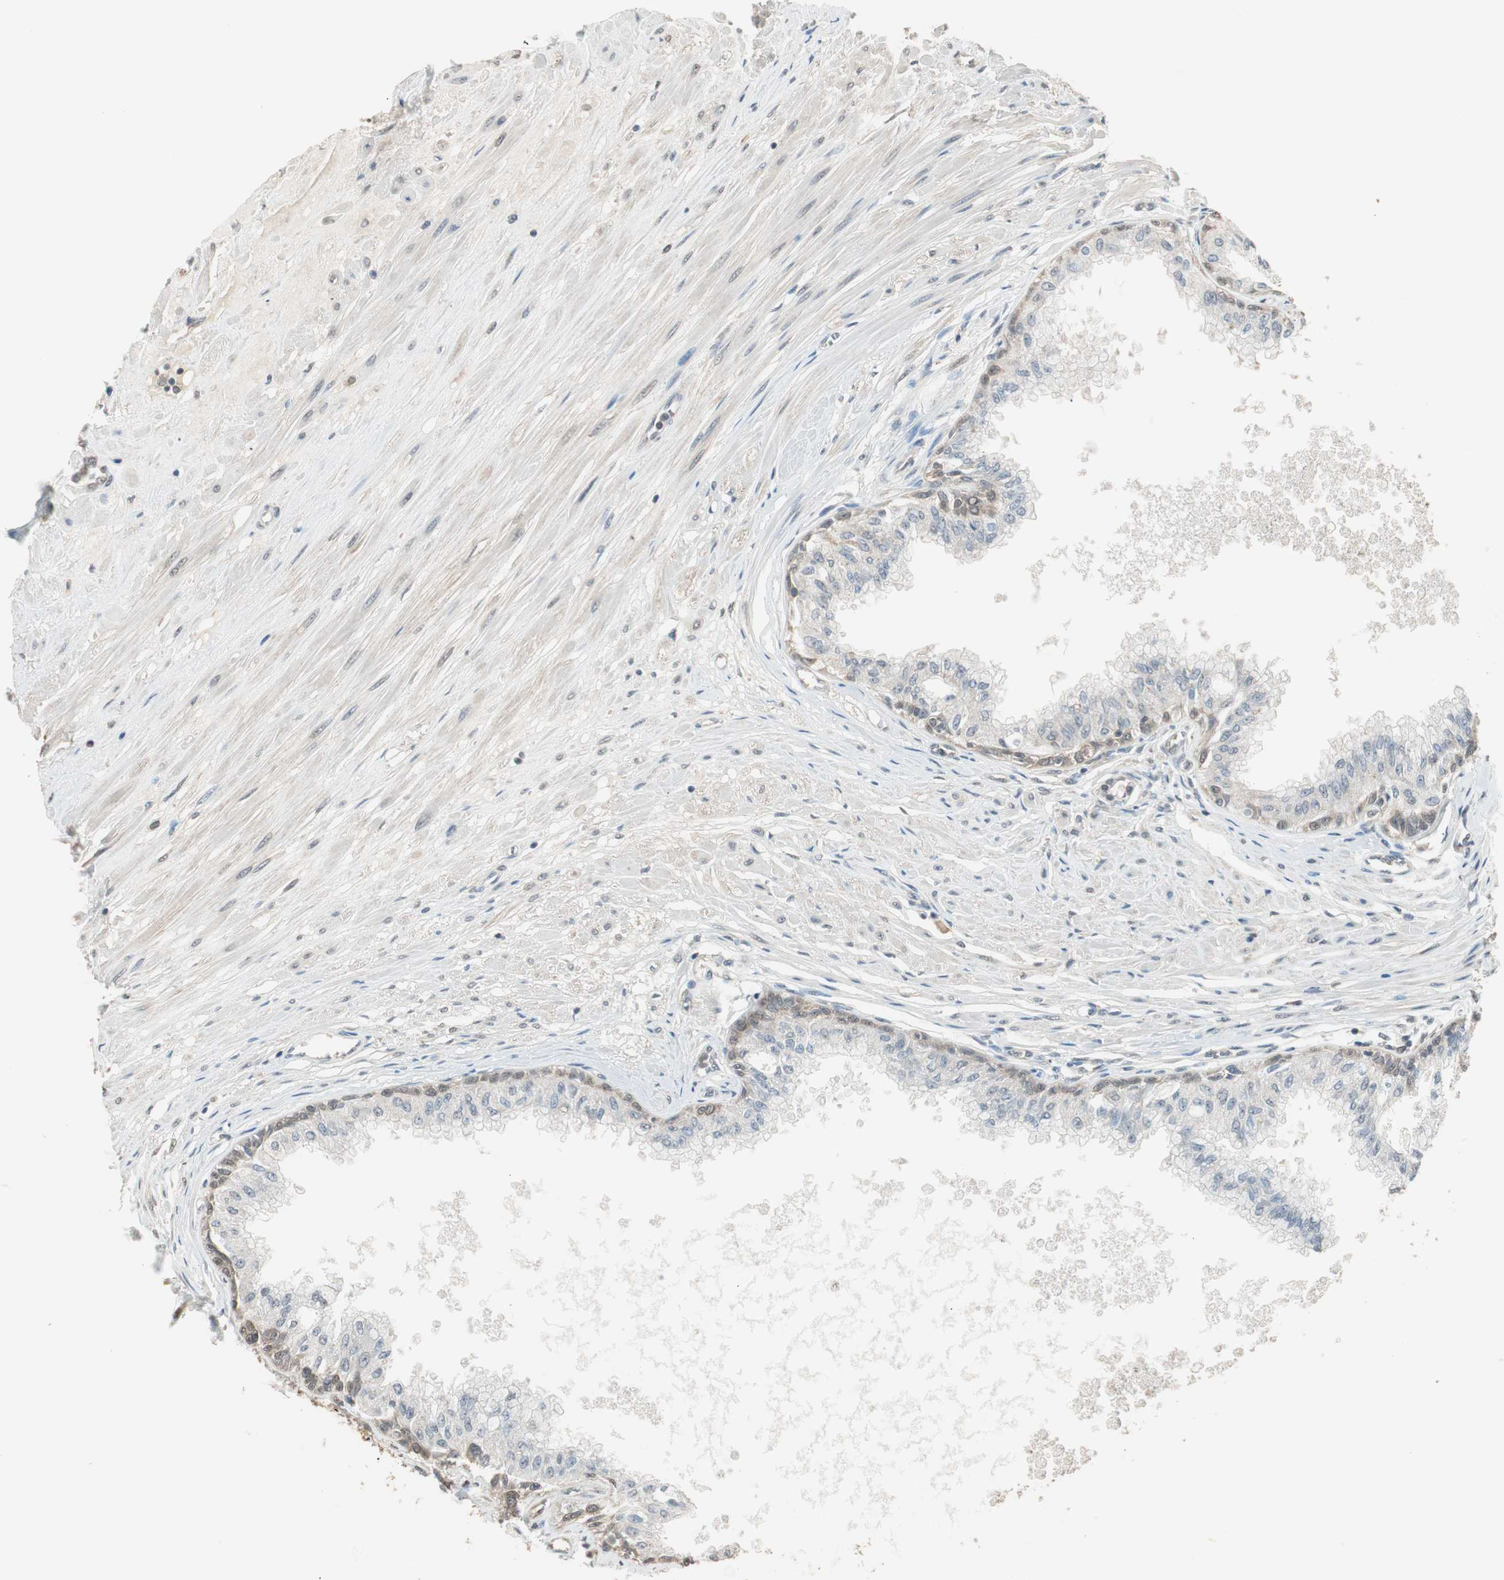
{"staining": {"intensity": "weak", "quantity": ">75%", "location": "cytoplasmic/membranous"}, "tissue": "prostate", "cell_type": "Glandular cells", "image_type": "normal", "snomed": [{"axis": "morphology", "description": "Normal tissue, NOS"}, {"axis": "topography", "description": "Prostate"}, {"axis": "topography", "description": "Seminal veicle"}], "caption": "Glandular cells show low levels of weak cytoplasmic/membranous expression in about >75% of cells in benign prostate.", "gene": "USP5", "patient": {"sex": "male", "age": 60}}